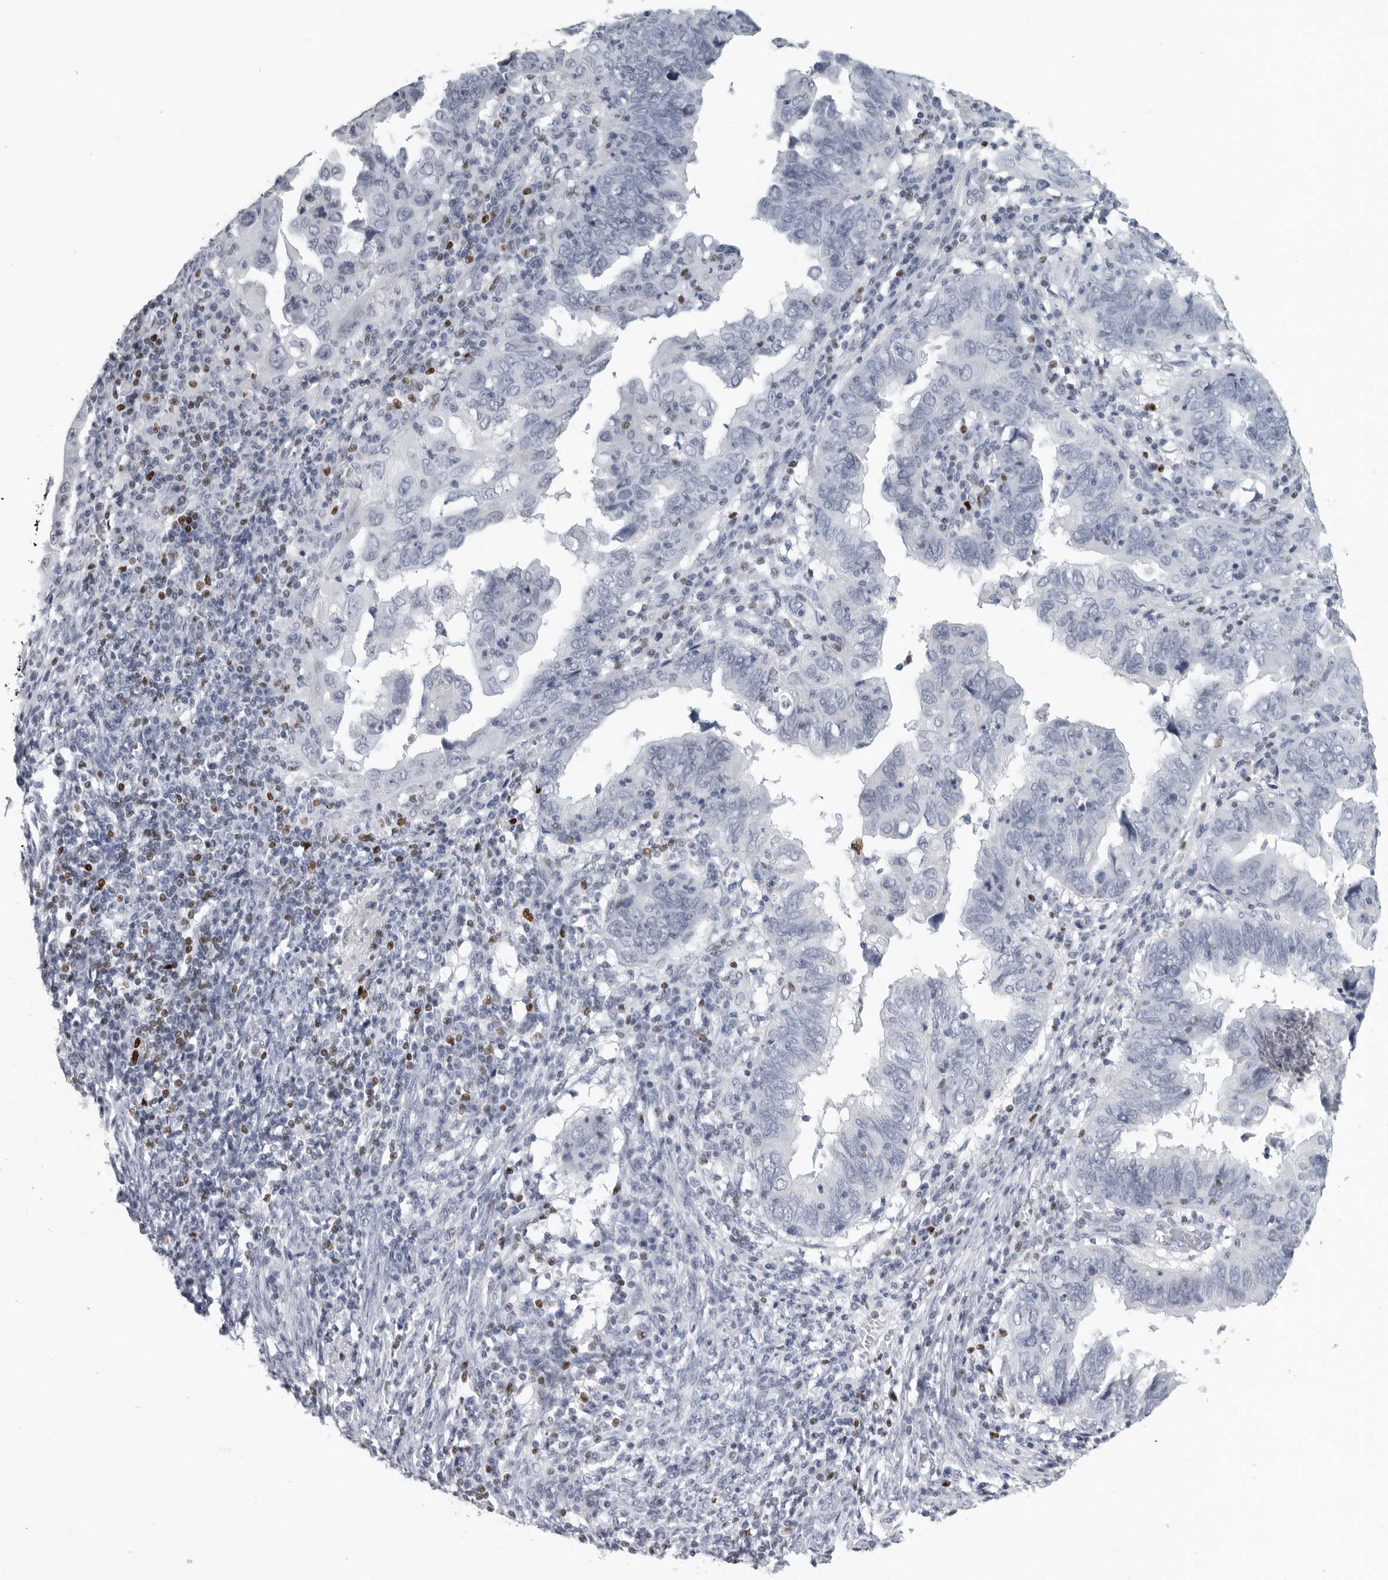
{"staining": {"intensity": "negative", "quantity": "none", "location": "none"}, "tissue": "endometrial cancer", "cell_type": "Tumor cells", "image_type": "cancer", "snomed": [{"axis": "morphology", "description": "Adenocarcinoma, NOS"}, {"axis": "topography", "description": "Uterus"}], "caption": "Immunohistochemical staining of adenocarcinoma (endometrial) reveals no significant positivity in tumor cells. (DAB (3,3'-diaminobenzidine) immunohistochemistry visualized using brightfield microscopy, high magnification).", "gene": "SATB2", "patient": {"sex": "female", "age": 77}}